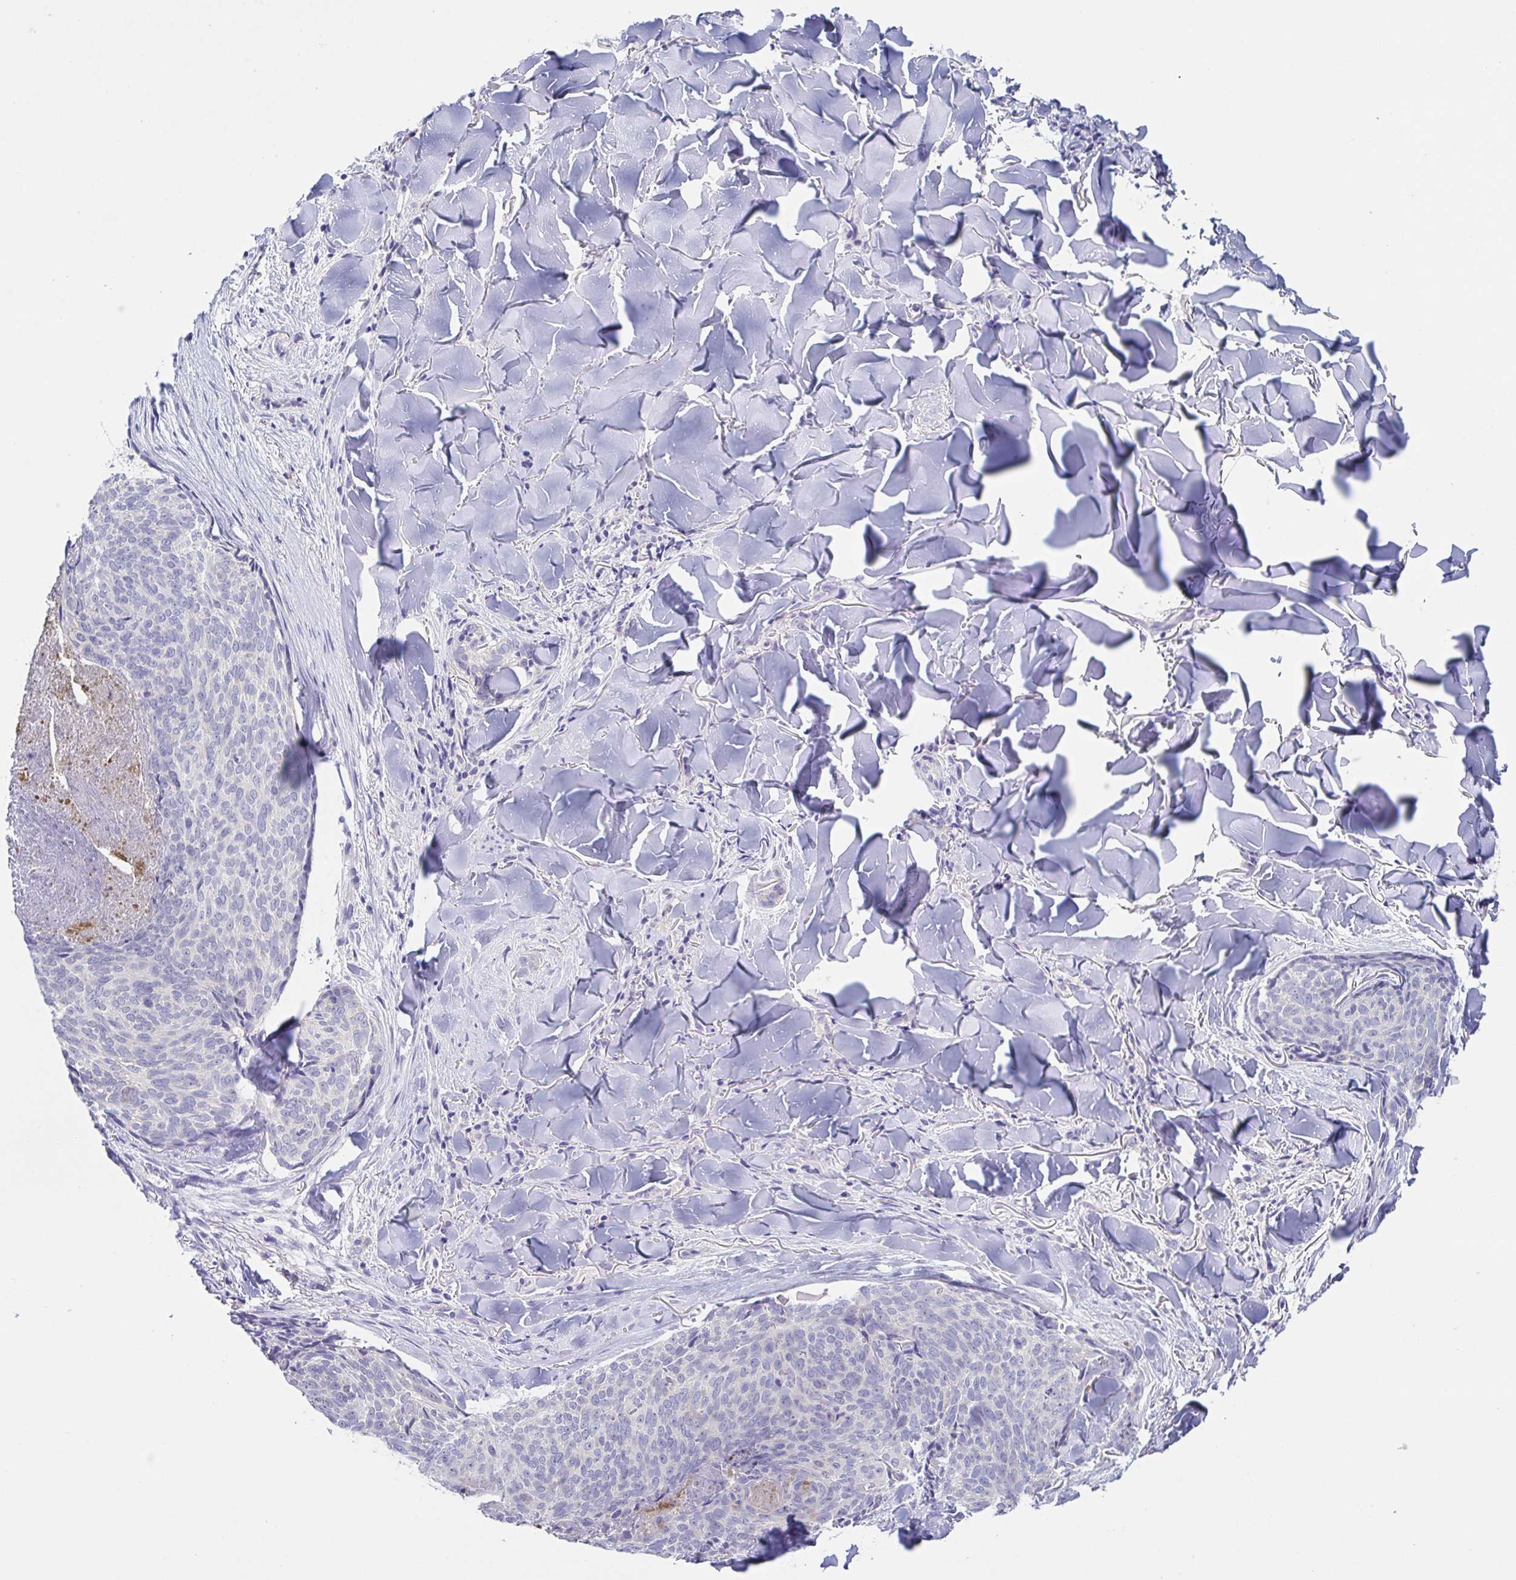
{"staining": {"intensity": "negative", "quantity": "none", "location": "none"}, "tissue": "skin cancer", "cell_type": "Tumor cells", "image_type": "cancer", "snomed": [{"axis": "morphology", "description": "Basal cell carcinoma"}, {"axis": "topography", "description": "Skin"}], "caption": "Human skin cancer (basal cell carcinoma) stained for a protein using IHC displays no staining in tumor cells.", "gene": "HTR2A", "patient": {"sex": "female", "age": 82}}